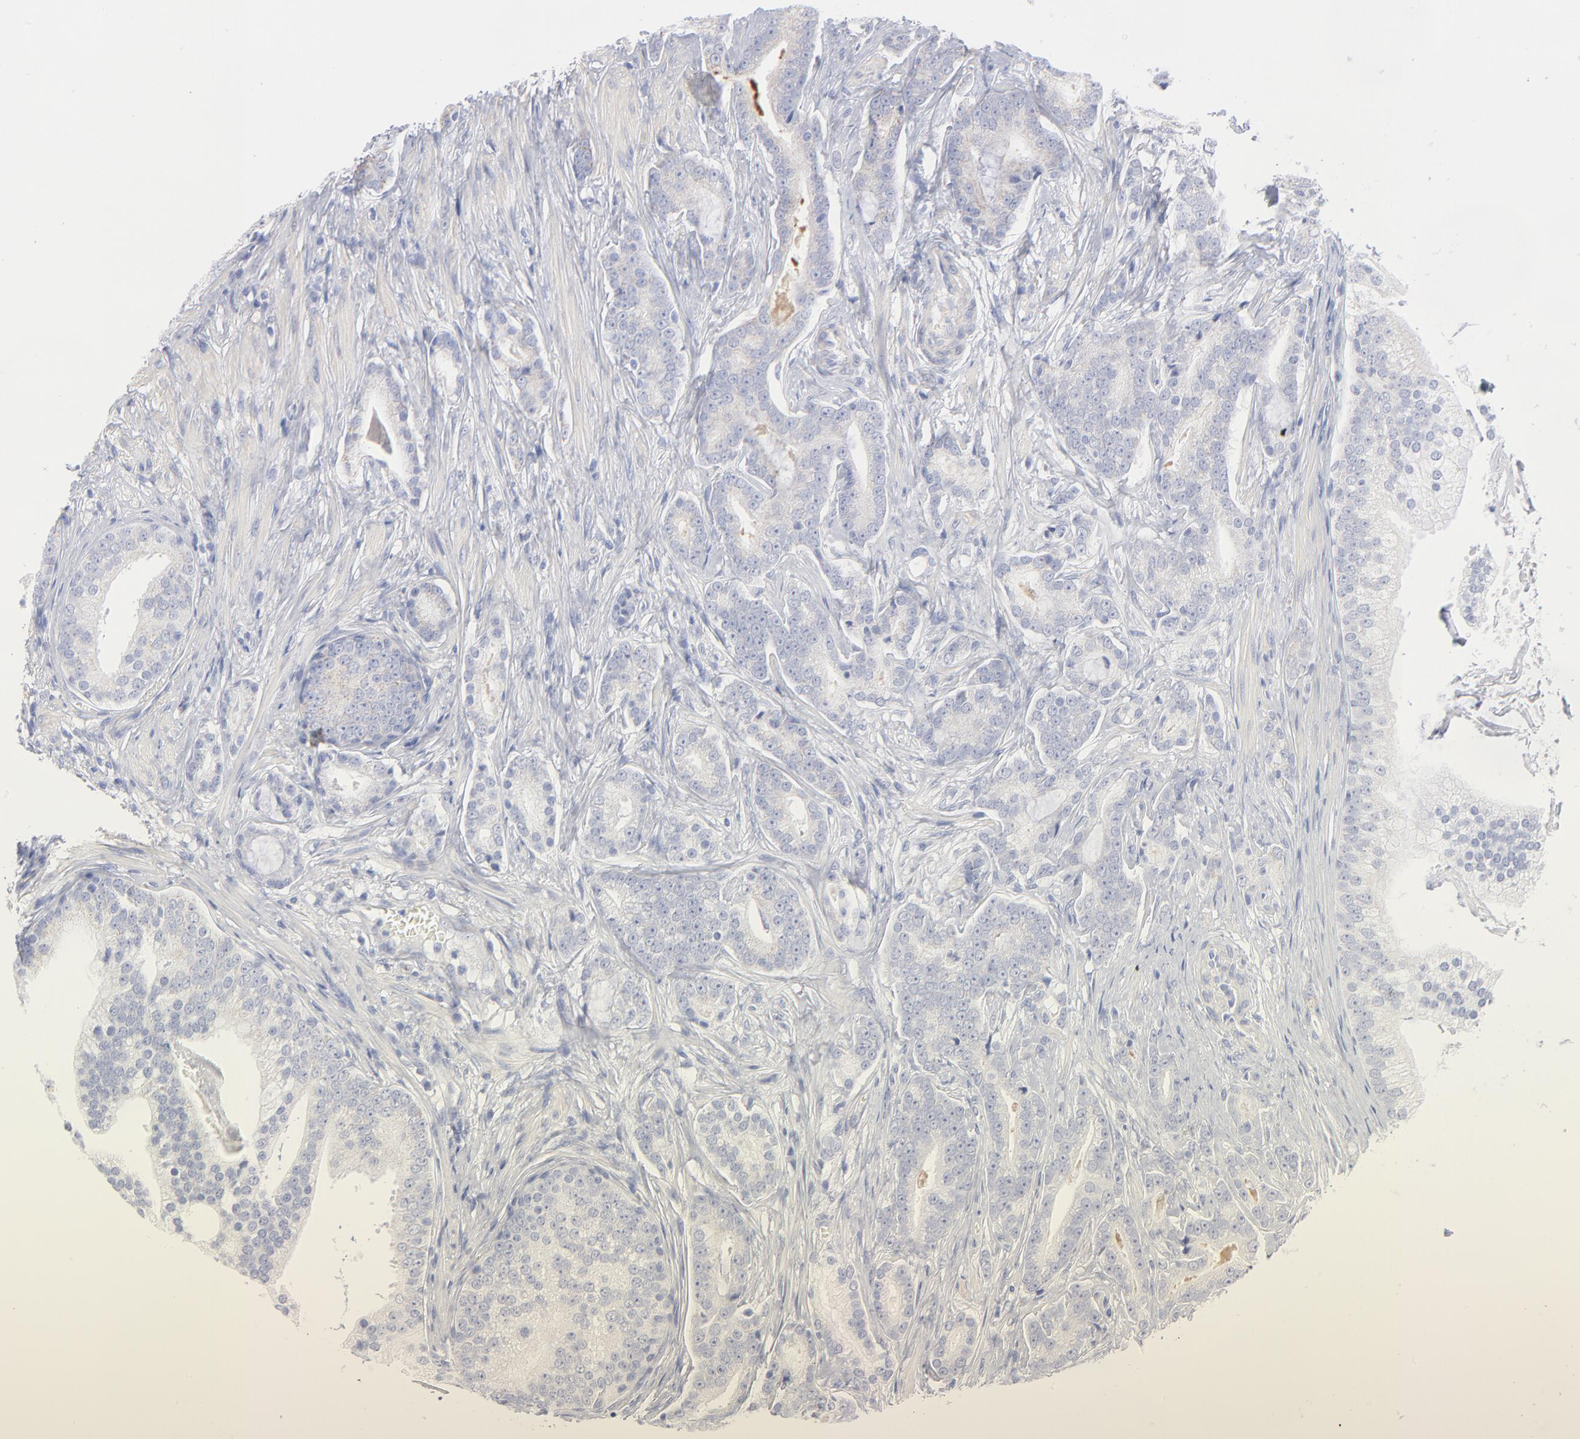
{"staining": {"intensity": "negative", "quantity": "none", "location": "none"}, "tissue": "prostate cancer", "cell_type": "Tumor cells", "image_type": "cancer", "snomed": [{"axis": "morphology", "description": "Adenocarcinoma, Low grade"}, {"axis": "topography", "description": "Prostate"}], "caption": "Immunohistochemistry photomicrograph of human low-grade adenocarcinoma (prostate) stained for a protein (brown), which demonstrates no expression in tumor cells.", "gene": "TST", "patient": {"sex": "male", "age": 58}}